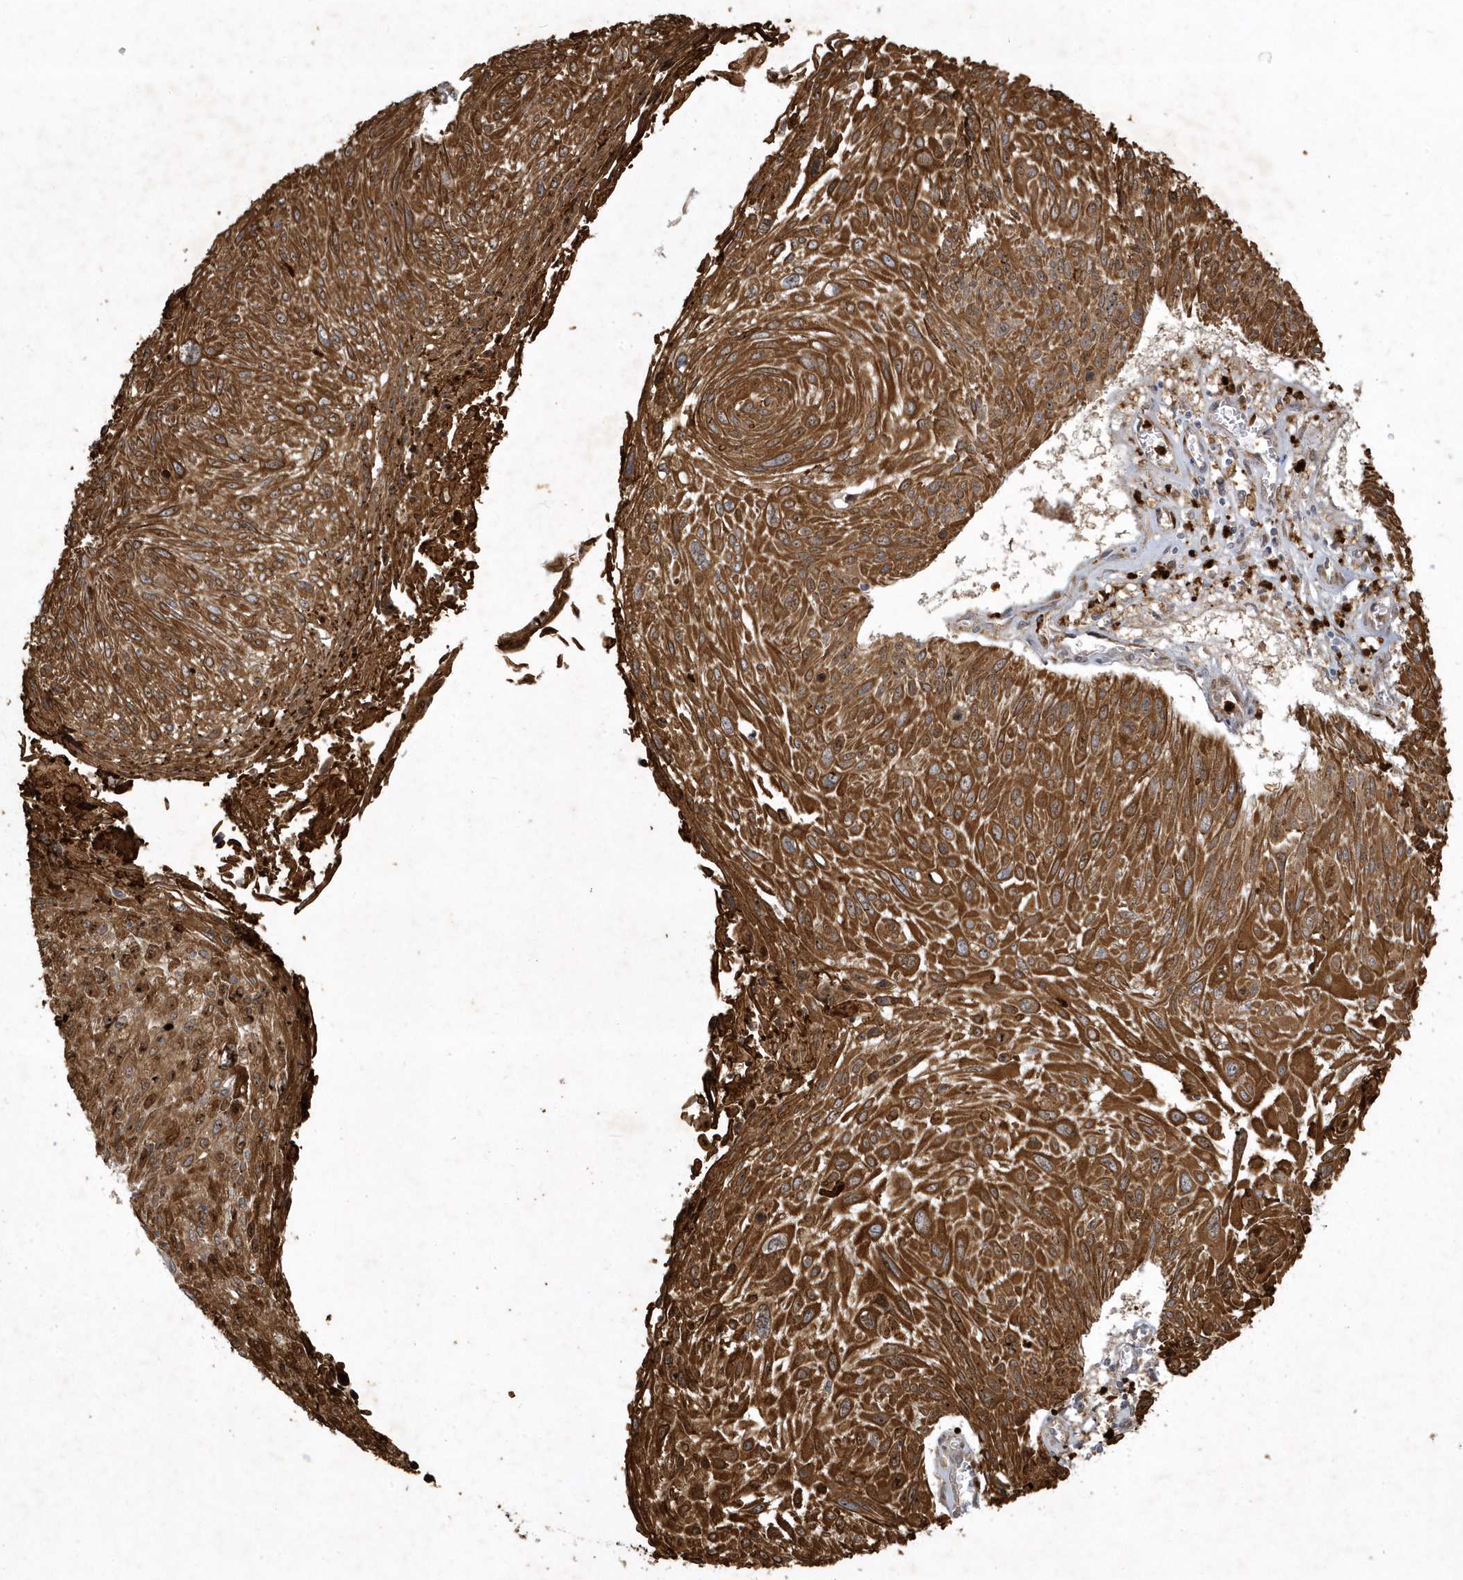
{"staining": {"intensity": "strong", "quantity": ">75%", "location": "cytoplasmic/membranous"}, "tissue": "cervical cancer", "cell_type": "Tumor cells", "image_type": "cancer", "snomed": [{"axis": "morphology", "description": "Squamous cell carcinoma, NOS"}, {"axis": "topography", "description": "Cervix"}], "caption": "DAB (3,3'-diaminobenzidine) immunohistochemical staining of cervical cancer (squamous cell carcinoma) exhibits strong cytoplasmic/membranous protein expression in about >75% of tumor cells. The staining is performed using DAB brown chromogen to label protein expression. The nuclei are counter-stained blue using hematoxylin.", "gene": "IFT57", "patient": {"sex": "female", "age": 51}}